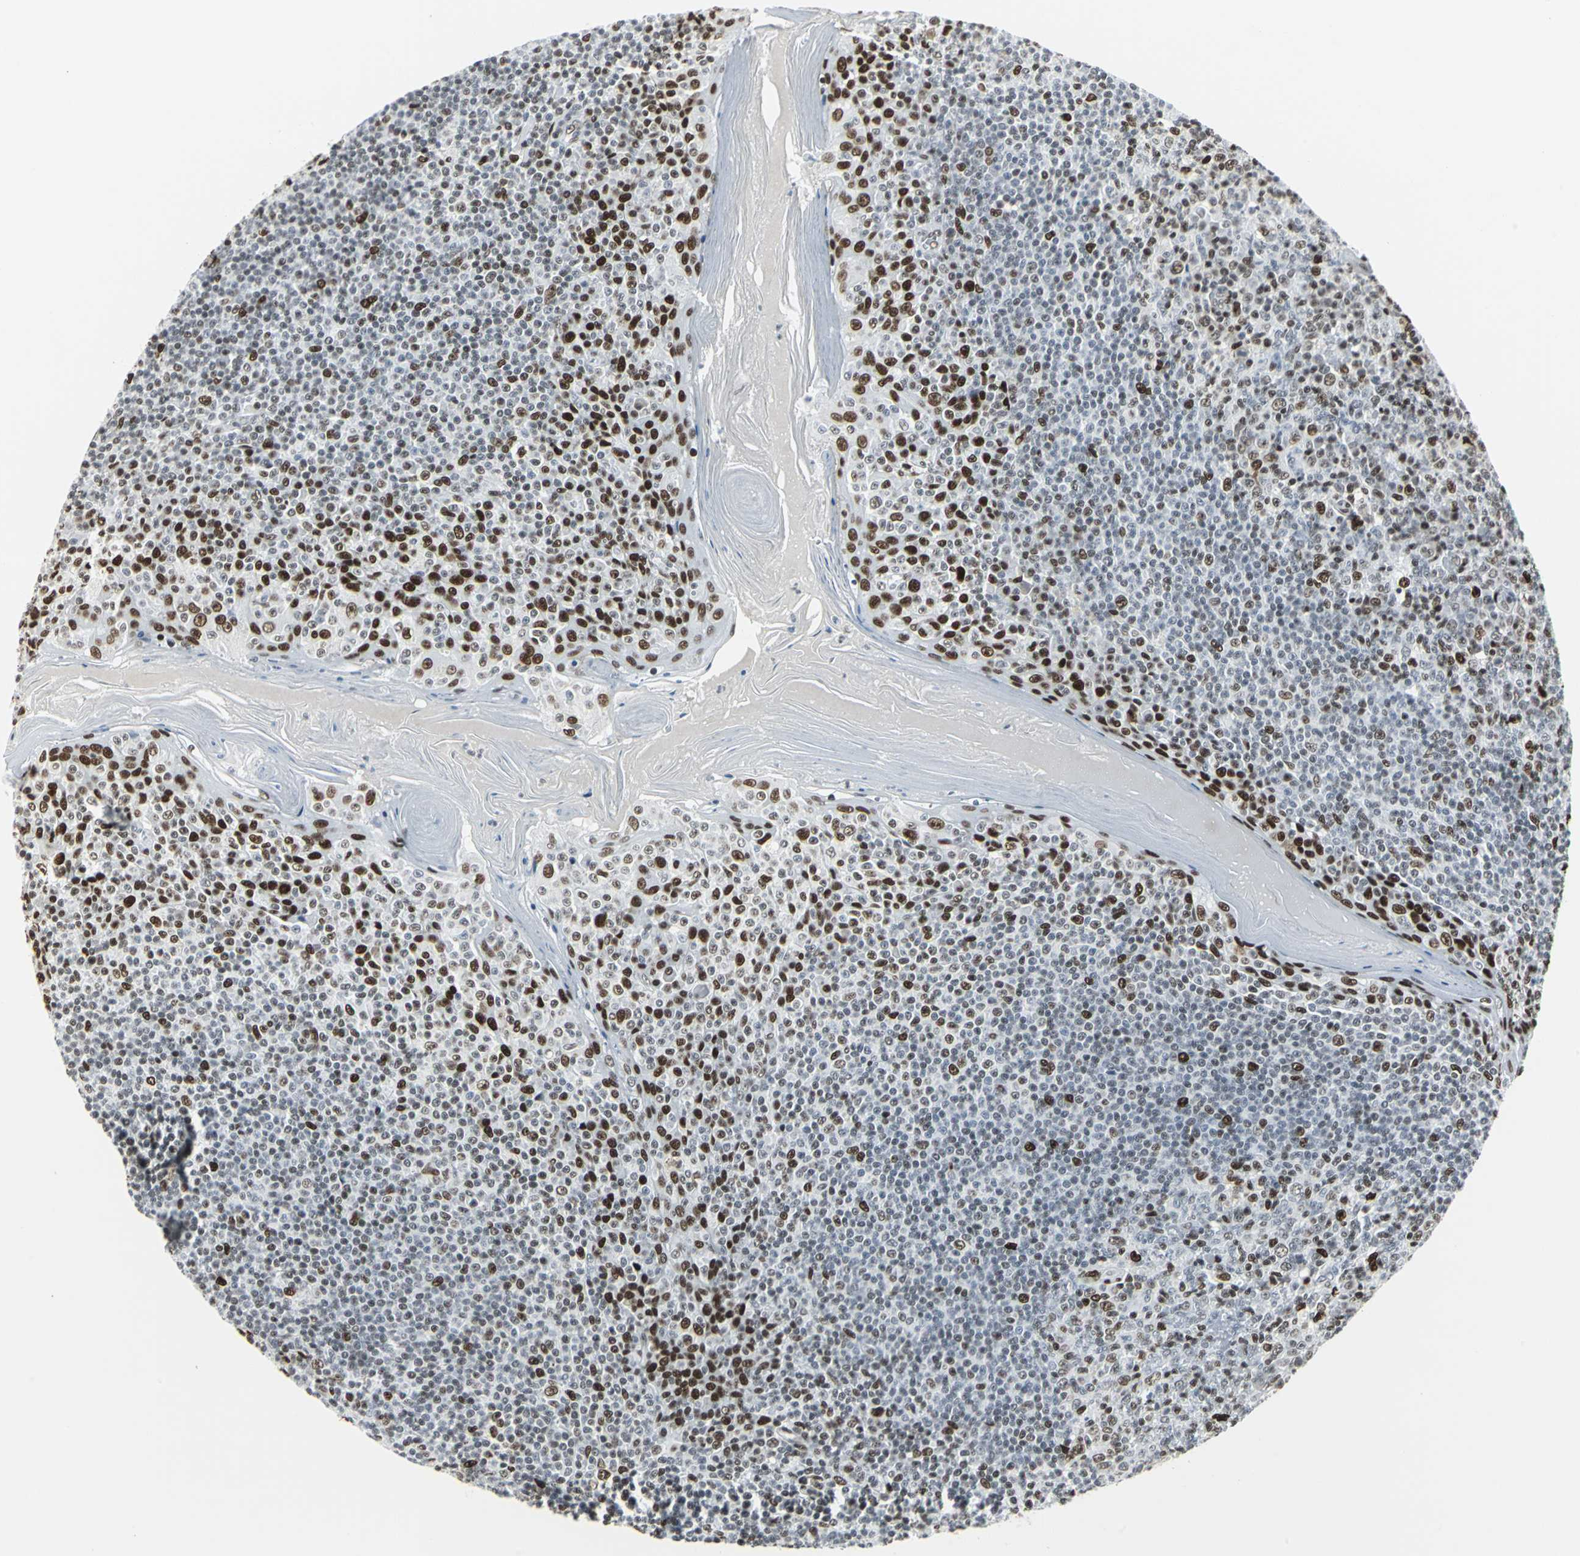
{"staining": {"intensity": "strong", "quantity": "<25%", "location": "nuclear"}, "tissue": "tonsil", "cell_type": "Germinal center cells", "image_type": "normal", "snomed": [{"axis": "morphology", "description": "Normal tissue, NOS"}, {"axis": "topography", "description": "Tonsil"}], "caption": "Tonsil stained with a brown dye displays strong nuclear positive expression in approximately <25% of germinal center cells.", "gene": "HDAC2", "patient": {"sex": "male", "age": 31}}